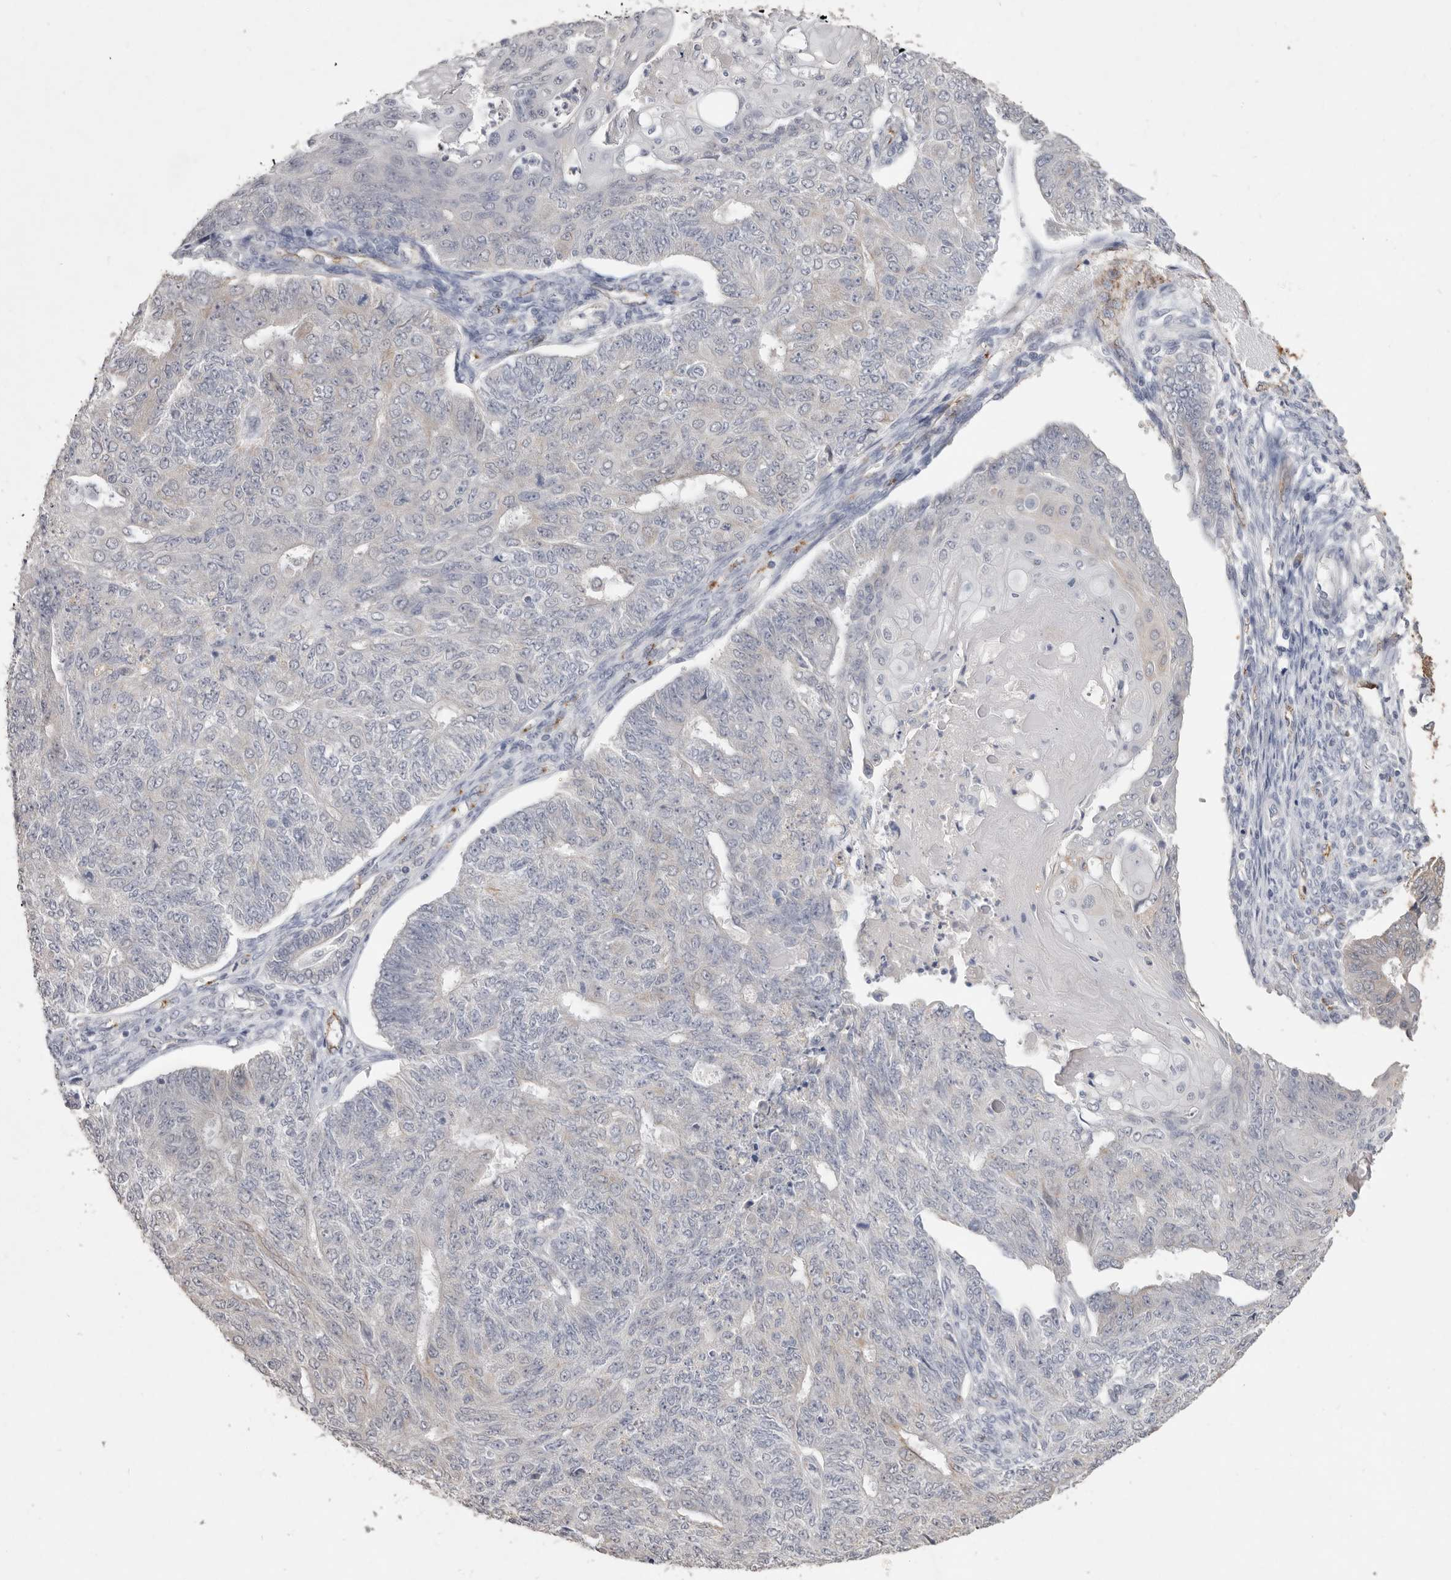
{"staining": {"intensity": "negative", "quantity": "none", "location": "none"}, "tissue": "endometrial cancer", "cell_type": "Tumor cells", "image_type": "cancer", "snomed": [{"axis": "morphology", "description": "Adenocarcinoma, NOS"}, {"axis": "topography", "description": "Endometrium"}], "caption": "The photomicrograph reveals no significant positivity in tumor cells of endometrial cancer (adenocarcinoma). (DAB (3,3'-diaminobenzidine) IHC with hematoxylin counter stain).", "gene": "ZYG11B", "patient": {"sex": "female", "age": 32}}